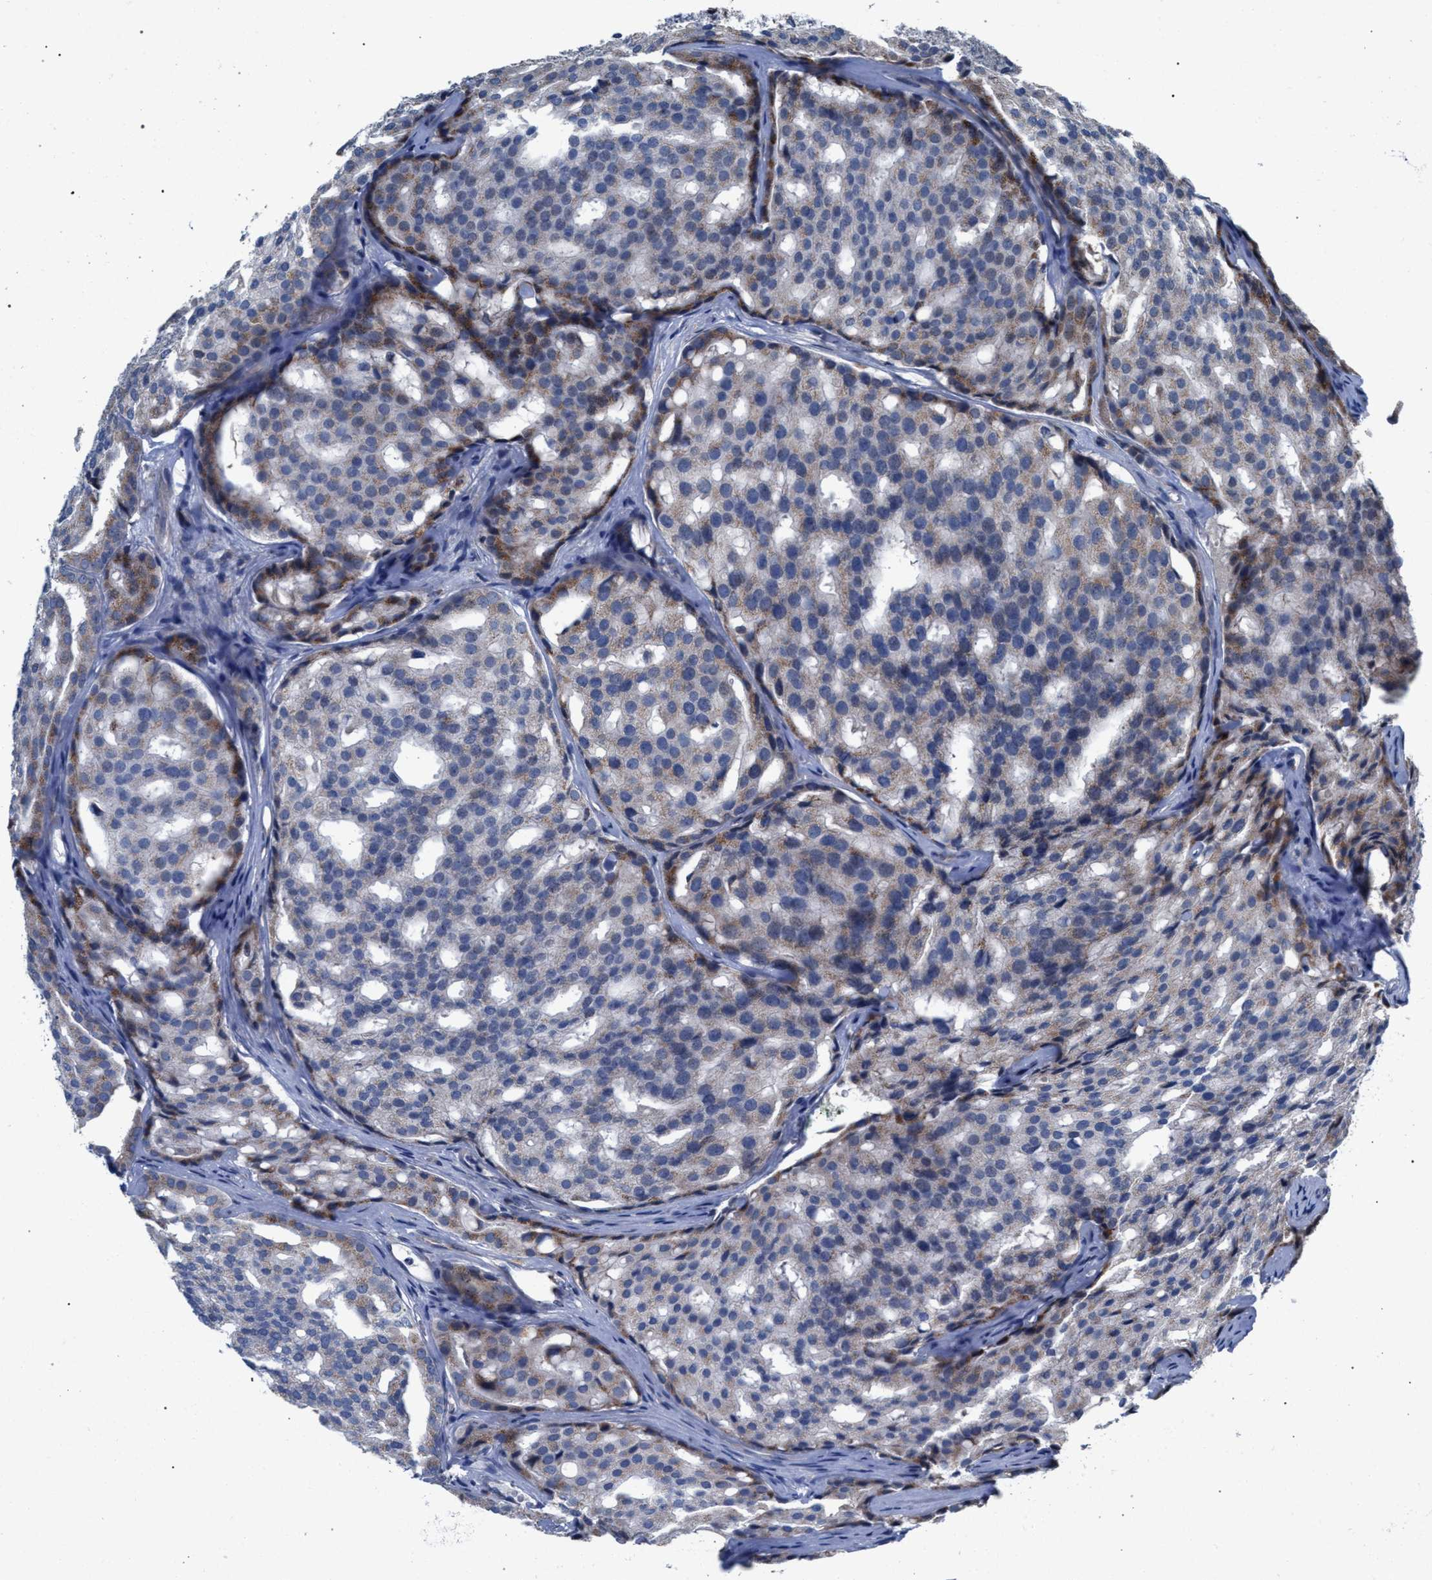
{"staining": {"intensity": "weak", "quantity": "<25%", "location": "cytoplasmic/membranous"}, "tissue": "prostate cancer", "cell_type": "Tumor cells", "image_type": "cancer", "snomed": [{"axis": "morphology", "description": "Adenocarcinoma, High grade"}, {"axis": "topography", "description": "Prostate"}], "caption": "An image of prostate adenocarcinoma (high-grade) stained for a protein demonstrates no brown staining in tumor cells. The staining was performed using DAB to visualize the protein expression in brown, while the nuclei were stained in blue with hematoxylin (Magnification: 20x).", "gene": "RNF135", "patient": {"sex": "male", "age": 64}}